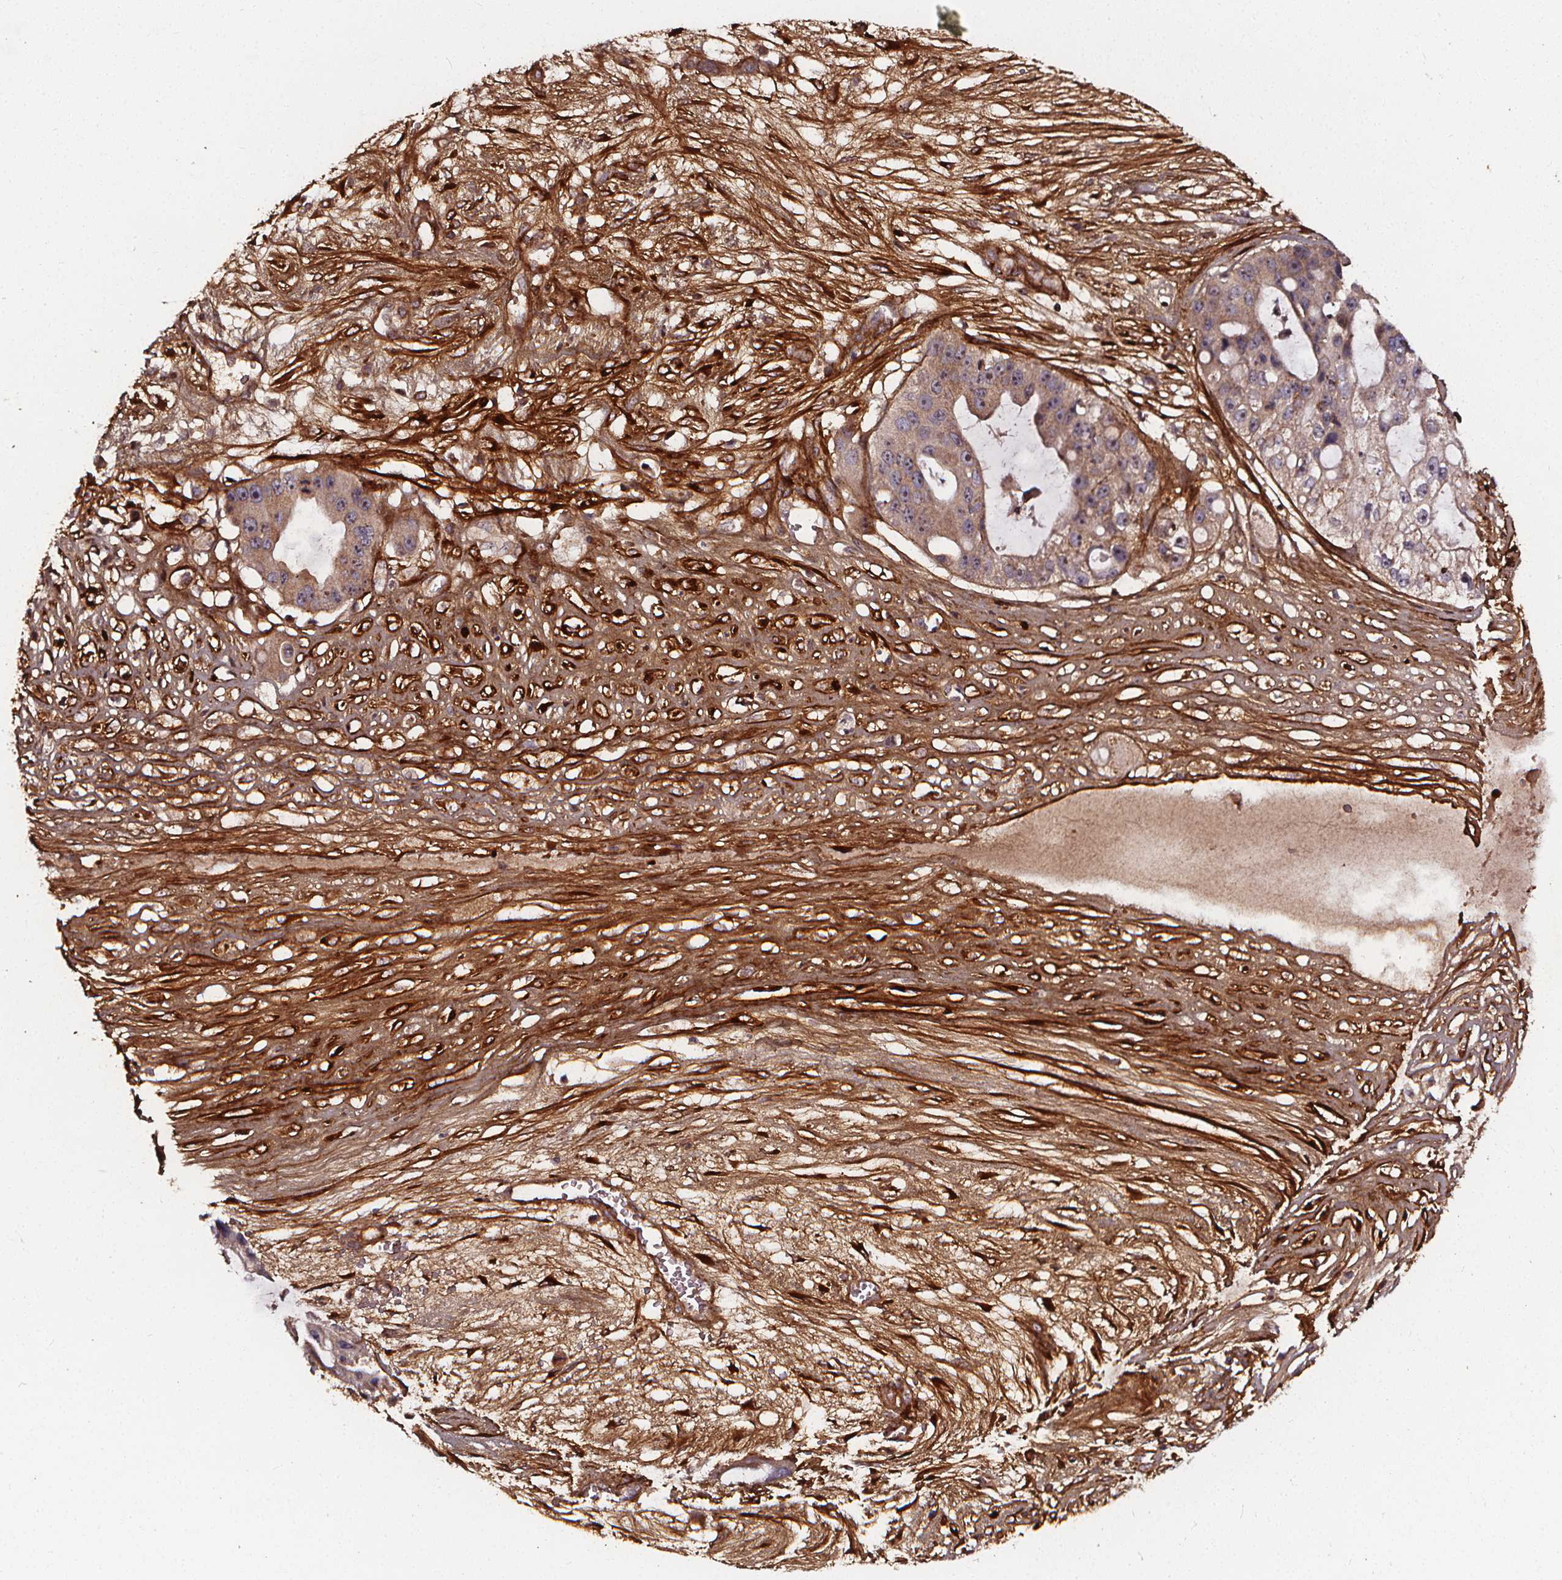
{"staining": {"intensity": "weak", "quantity": "25%-75%", "location": "cytoplasmic/membranous"}, "tissue": "ovarian cancer", "cell_type": "Tumor cells", "image_type": "cancer", "snomed": [{"axis": "morphology", "description": "Cystadenocarcinoma, serous, NOS"}, {"axis": "topography", "description": "Ovary"}], "caption": "Weak cytoplasmic/membranous positivity for a protein is identified in about 25%-75% of tumor cells of ovarian serous cystadenocarcinoma using immunohistochemistry.", "gene": "AEBP1", "patient": {"sex": "female", "age": 56}}